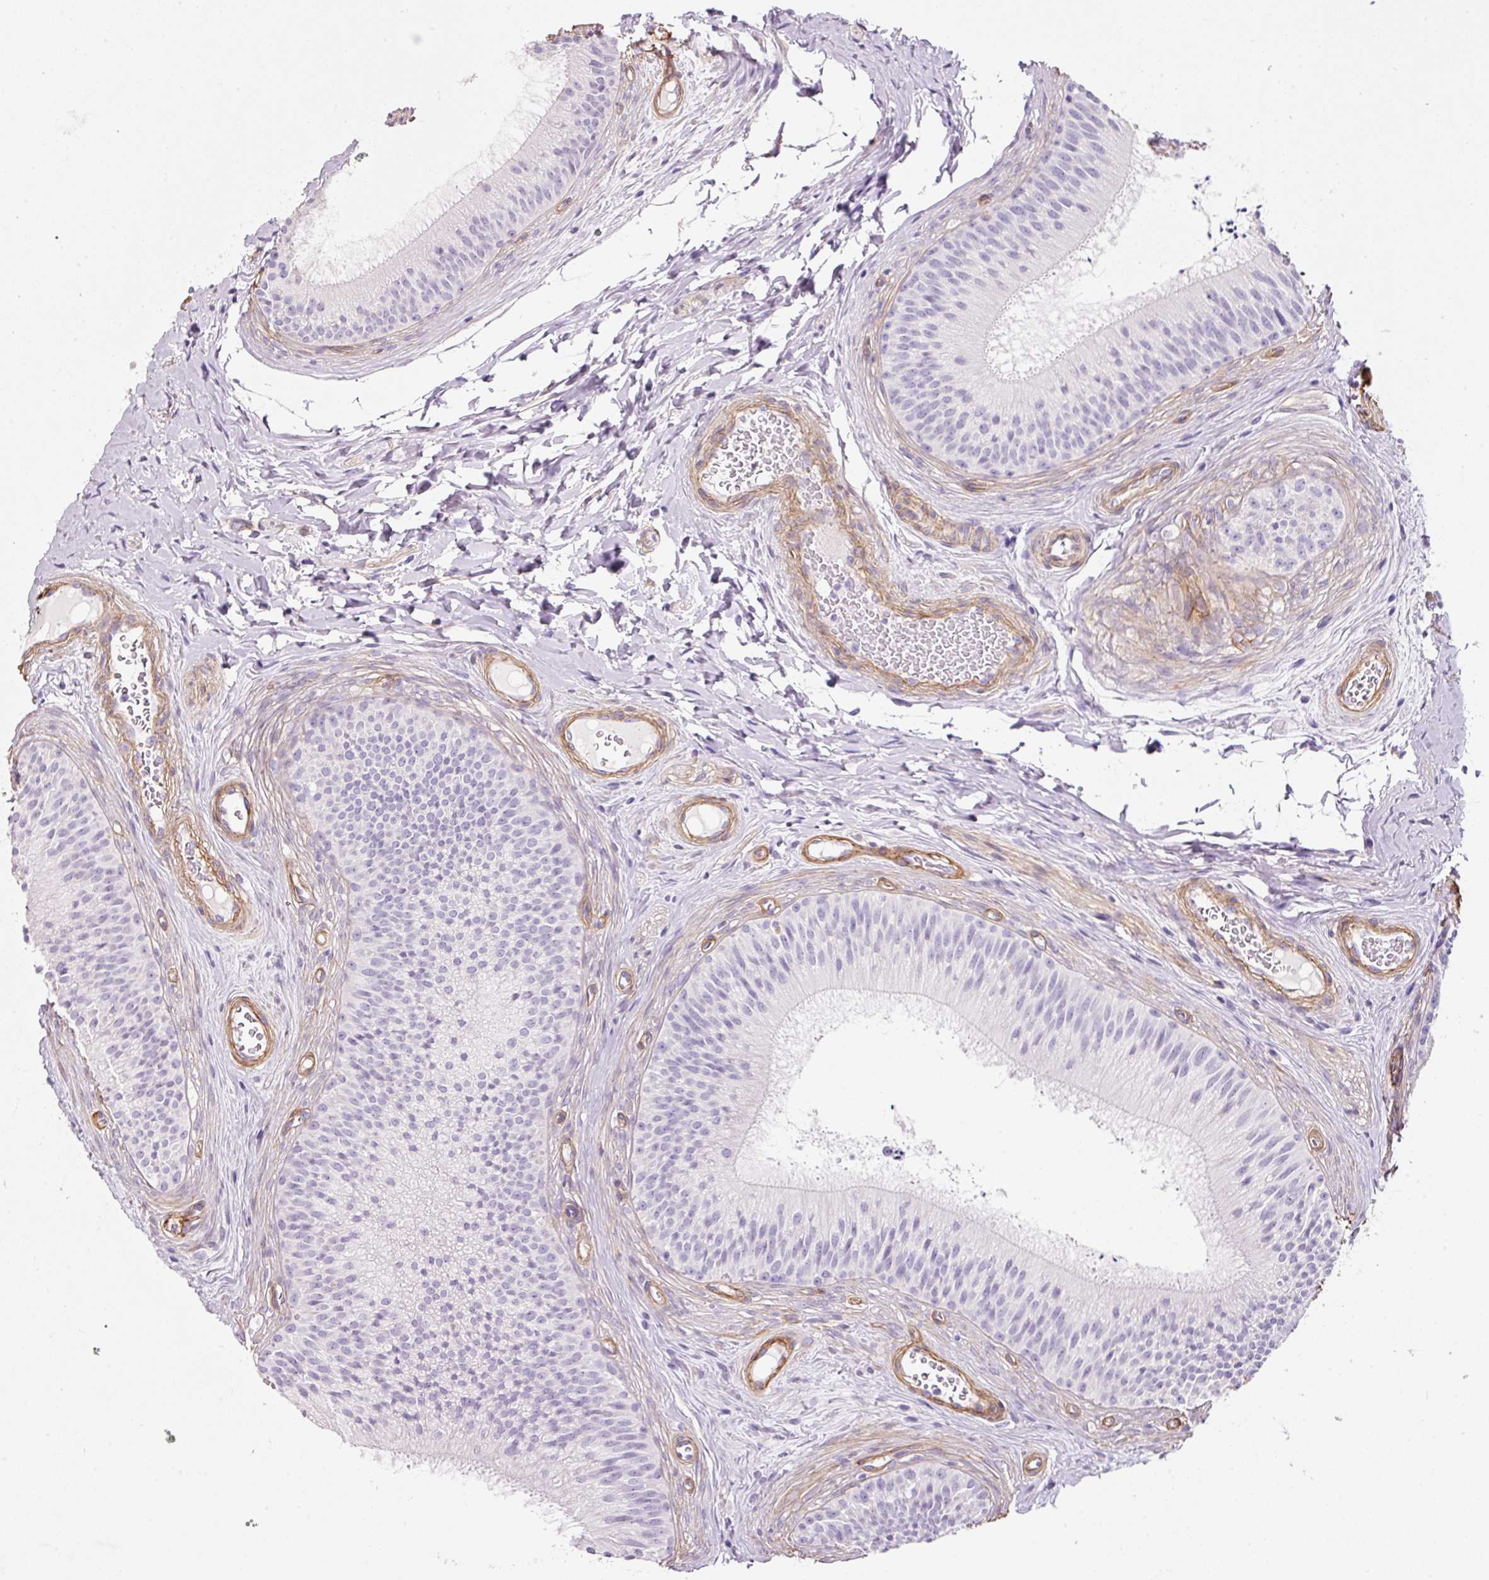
{"staining": {"intensity": "negative", "quantity": "none", "location": "none"}, "tissue": "epididymis", "cell_type": "Glandular cells", "image_type": "normal", "snomed": [{"axis": "morphology", "description": "Normal tissue, NOS"}, {"axis": "topography", "description": "Epididymis"}], "caption": "Immunohistochemical staining of benign human epididymis displays no significant positivity in glandular cells. The staining was performed using DAB to visualize the protein expression in brown, while the nuclei were stained in blue with hematoxylin (Magnification: 20x).", "gene": "LOXL4", "patient": {"sex": "male", "age": 24}}